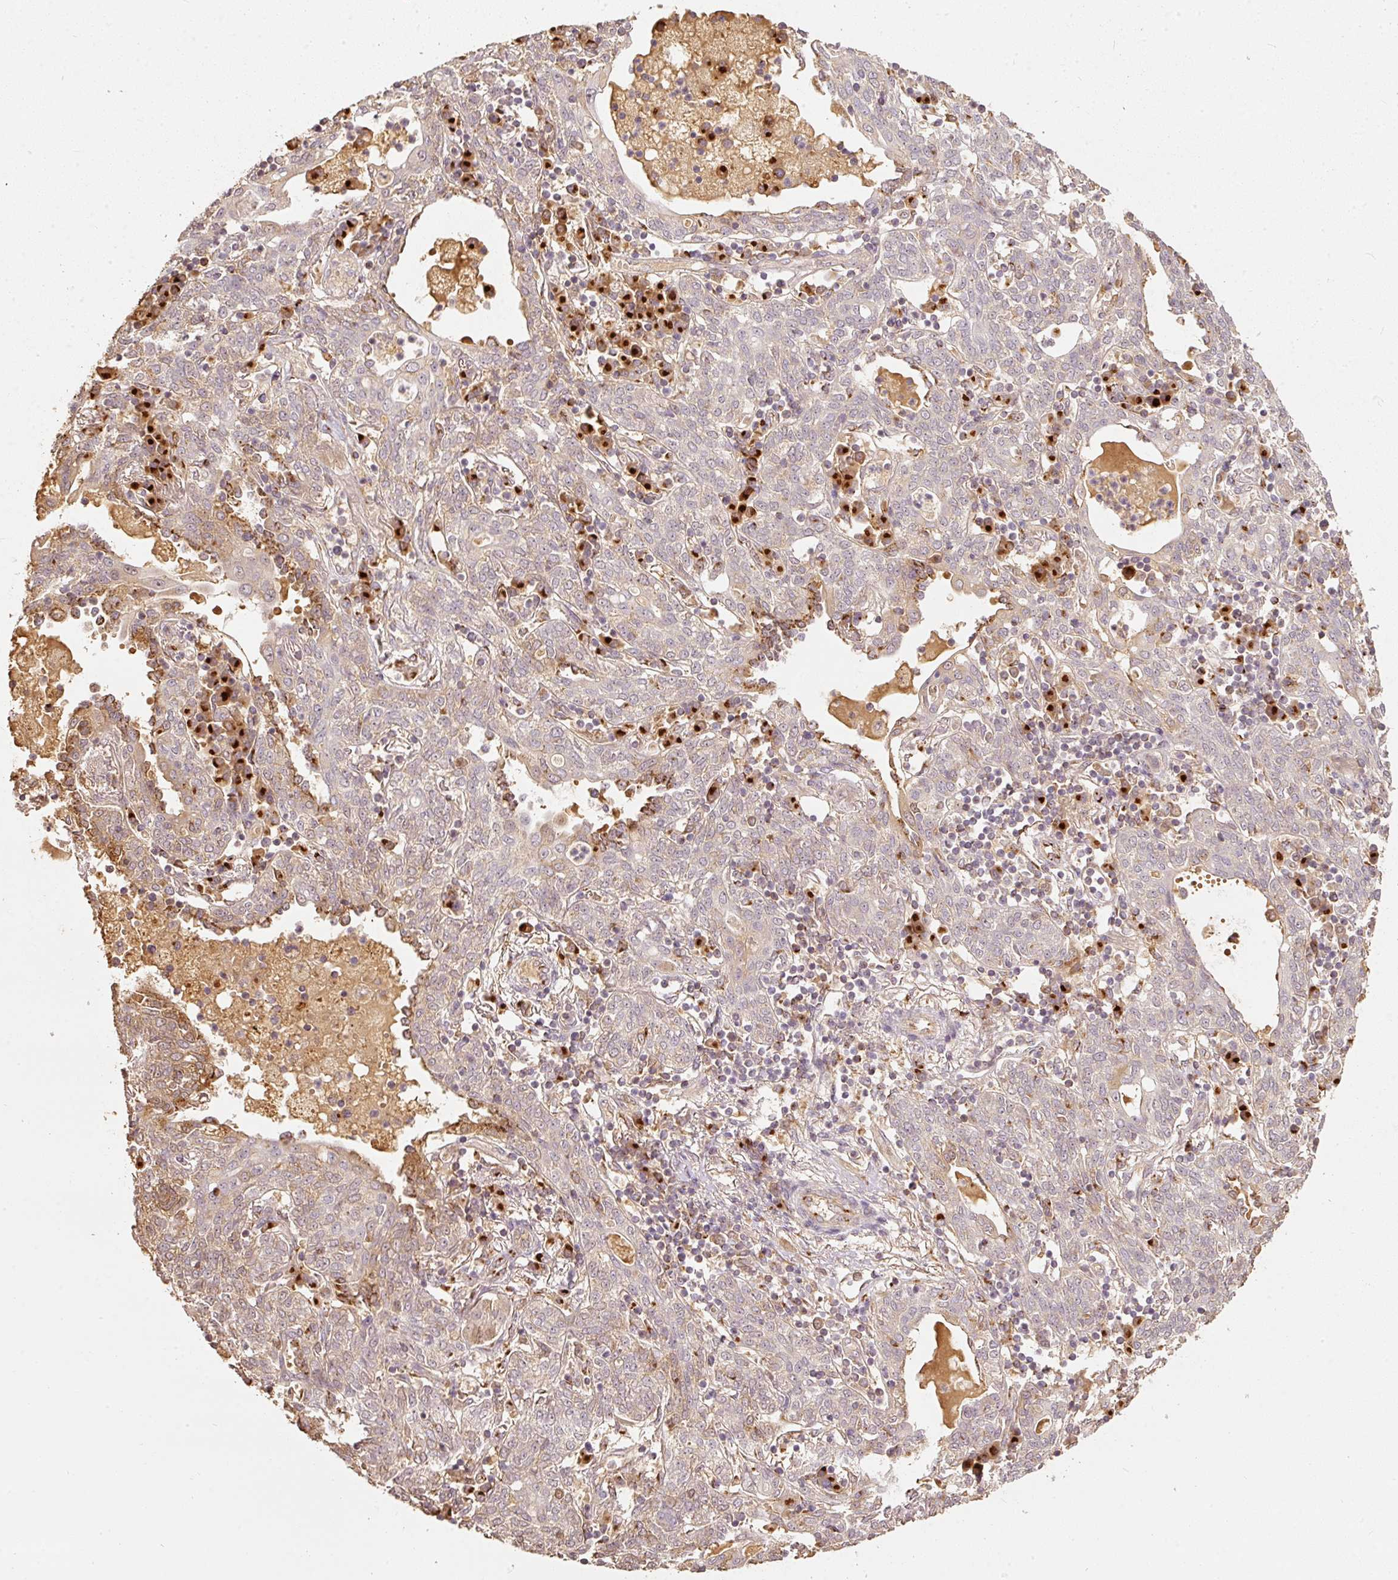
{"staining": {"intensity": "negative", "quantity": "none", "location": "none"}, "tissue": "lung cancer", "cell_type": "Tumor cells", "image_type": "cancer", "snomed": [{"axis": "morphology", "description": "Squamous cell carcinoma, NOS"}, {"axis": "topography", "description": "Lung"}], "caption": "Photomicrograph shows no significant protein staining in tumor cells of lung cancer (squamous cell carcinoma). Brightfield microscopy of immunohistochemistry stained with DAB (3,3'-diaminobenzidine) (brown) and hematoxylin (blue), captured at high magnification.", "gene": "FUT8", "patient": {"sex": "female", "age": 70}}